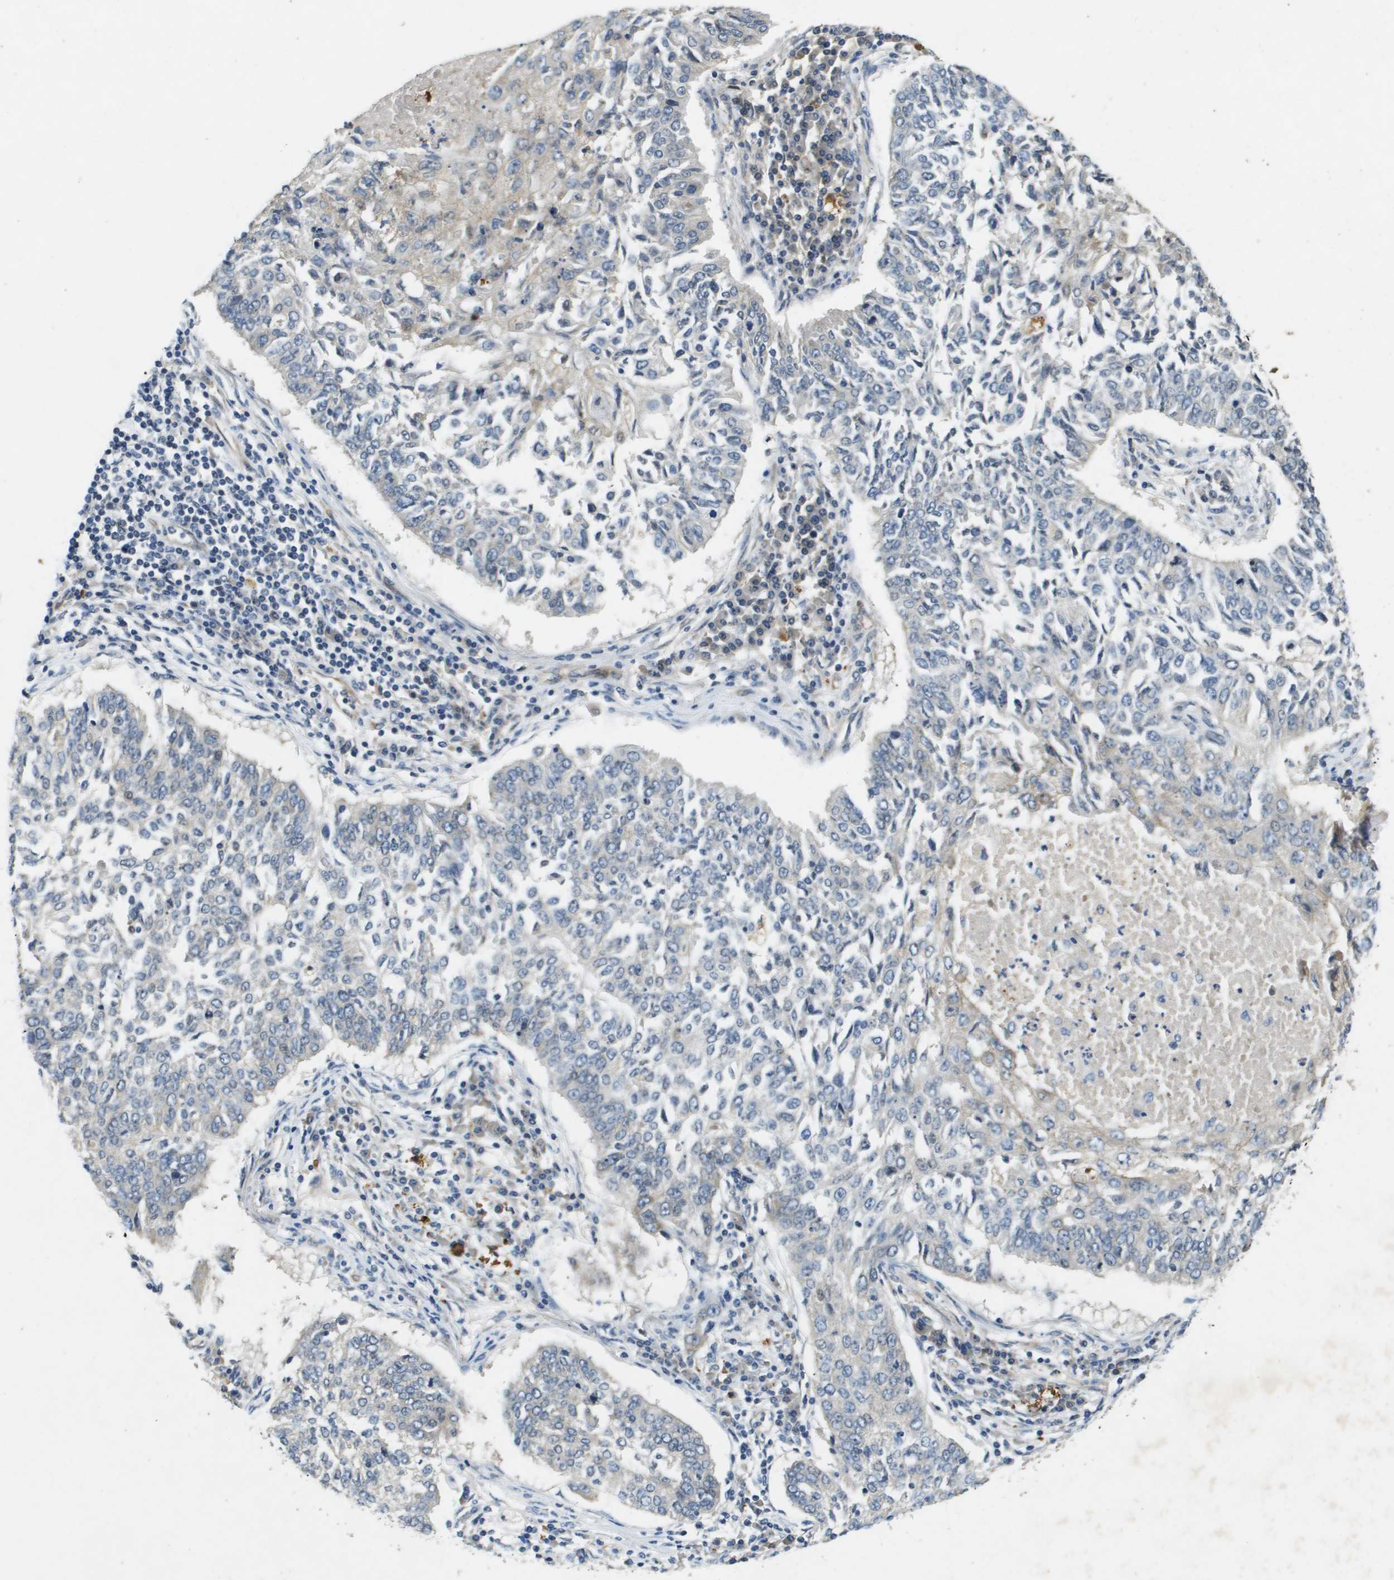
{"staining": {"intensity": "negative", "quantity": "none", "location": "none"}, "tissue": "lung cancer", "cell_type": "Tumor cells", "image_type": "cancer", "snomed": [{"axis": "morphology", "description": "Normal tissue, NOS"}, {"axis": "morphology", "description": "Squamous cell carcinoma, NOS"}, {"axis": "topography", "description": "Cartilage tissue"}, {"axis": "topography", "description": "Bronchus"}, {"axis": "topography", "description": "Lung"}], "caption": "Immunohistochemistry image of human squamous cell carcinoma (lung) stained for a protein (brown), which reveals no staining in tumor cells. (Stains: DAB immunohistochemistry with hematoxylin counter stain, Microscopy: brightfield microscopy at high magnification).", "gene": "PGAP3", "patient": {"sex": "female", "age": 49}}